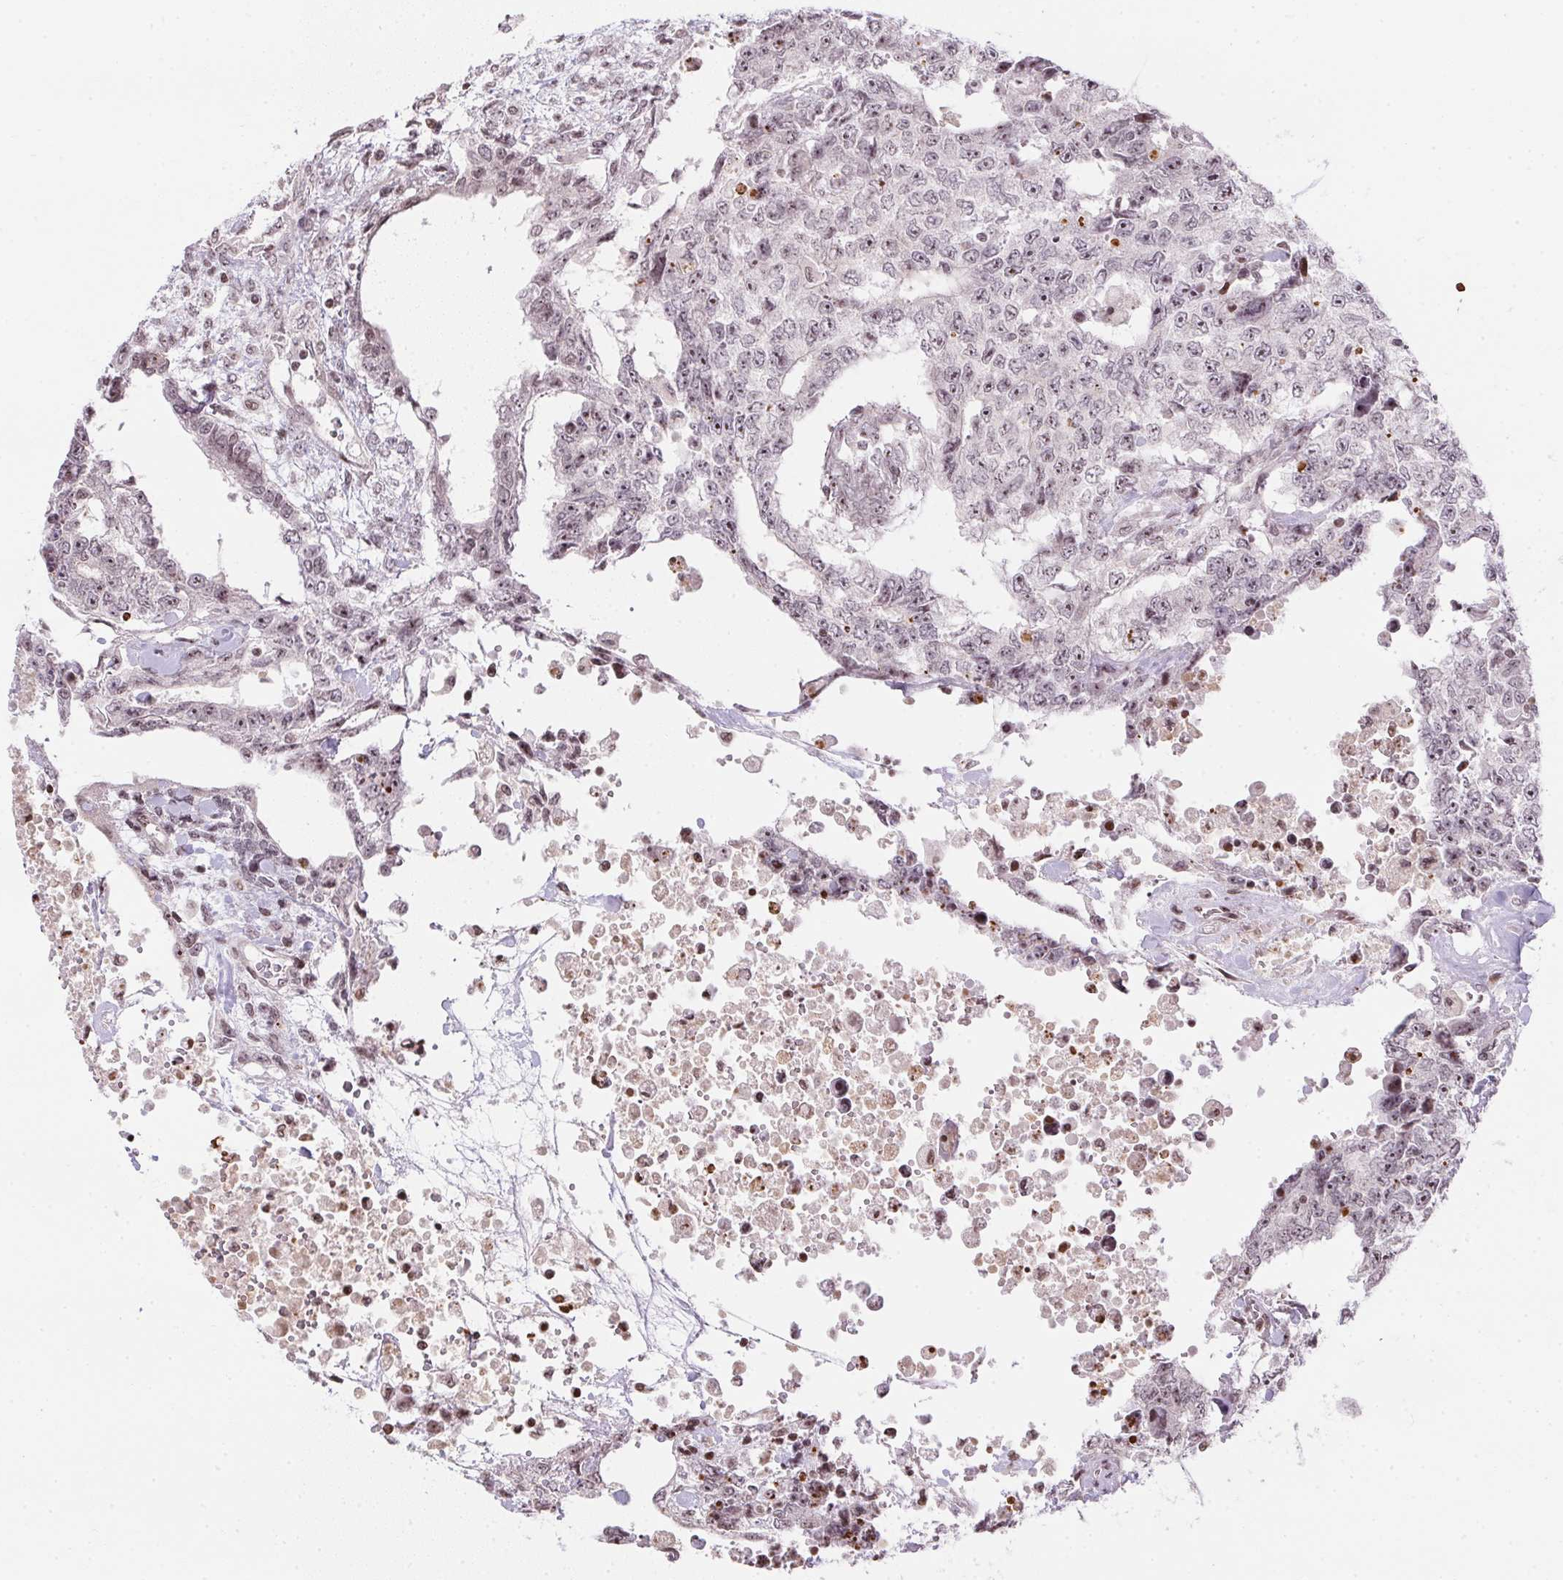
{"staining": {"intensity": "moderate", "quantity": "25%-75%", "location": "nuclear"}, "tissue": "testis cancer", "cell_type": "Tumor cells", "image_type": "cancer", "snomed": [{"axis": "morphology", "description": "Carcinoma, Embryonal, NOS"}, {"axis": "topography", "description": "Testis"}], "caption": "Testis cancer stained for a protein shows moderate nuclear positivity in tumor cells.", "gene": "RNF181", "patient": {"sex": "male", "age": 24}}